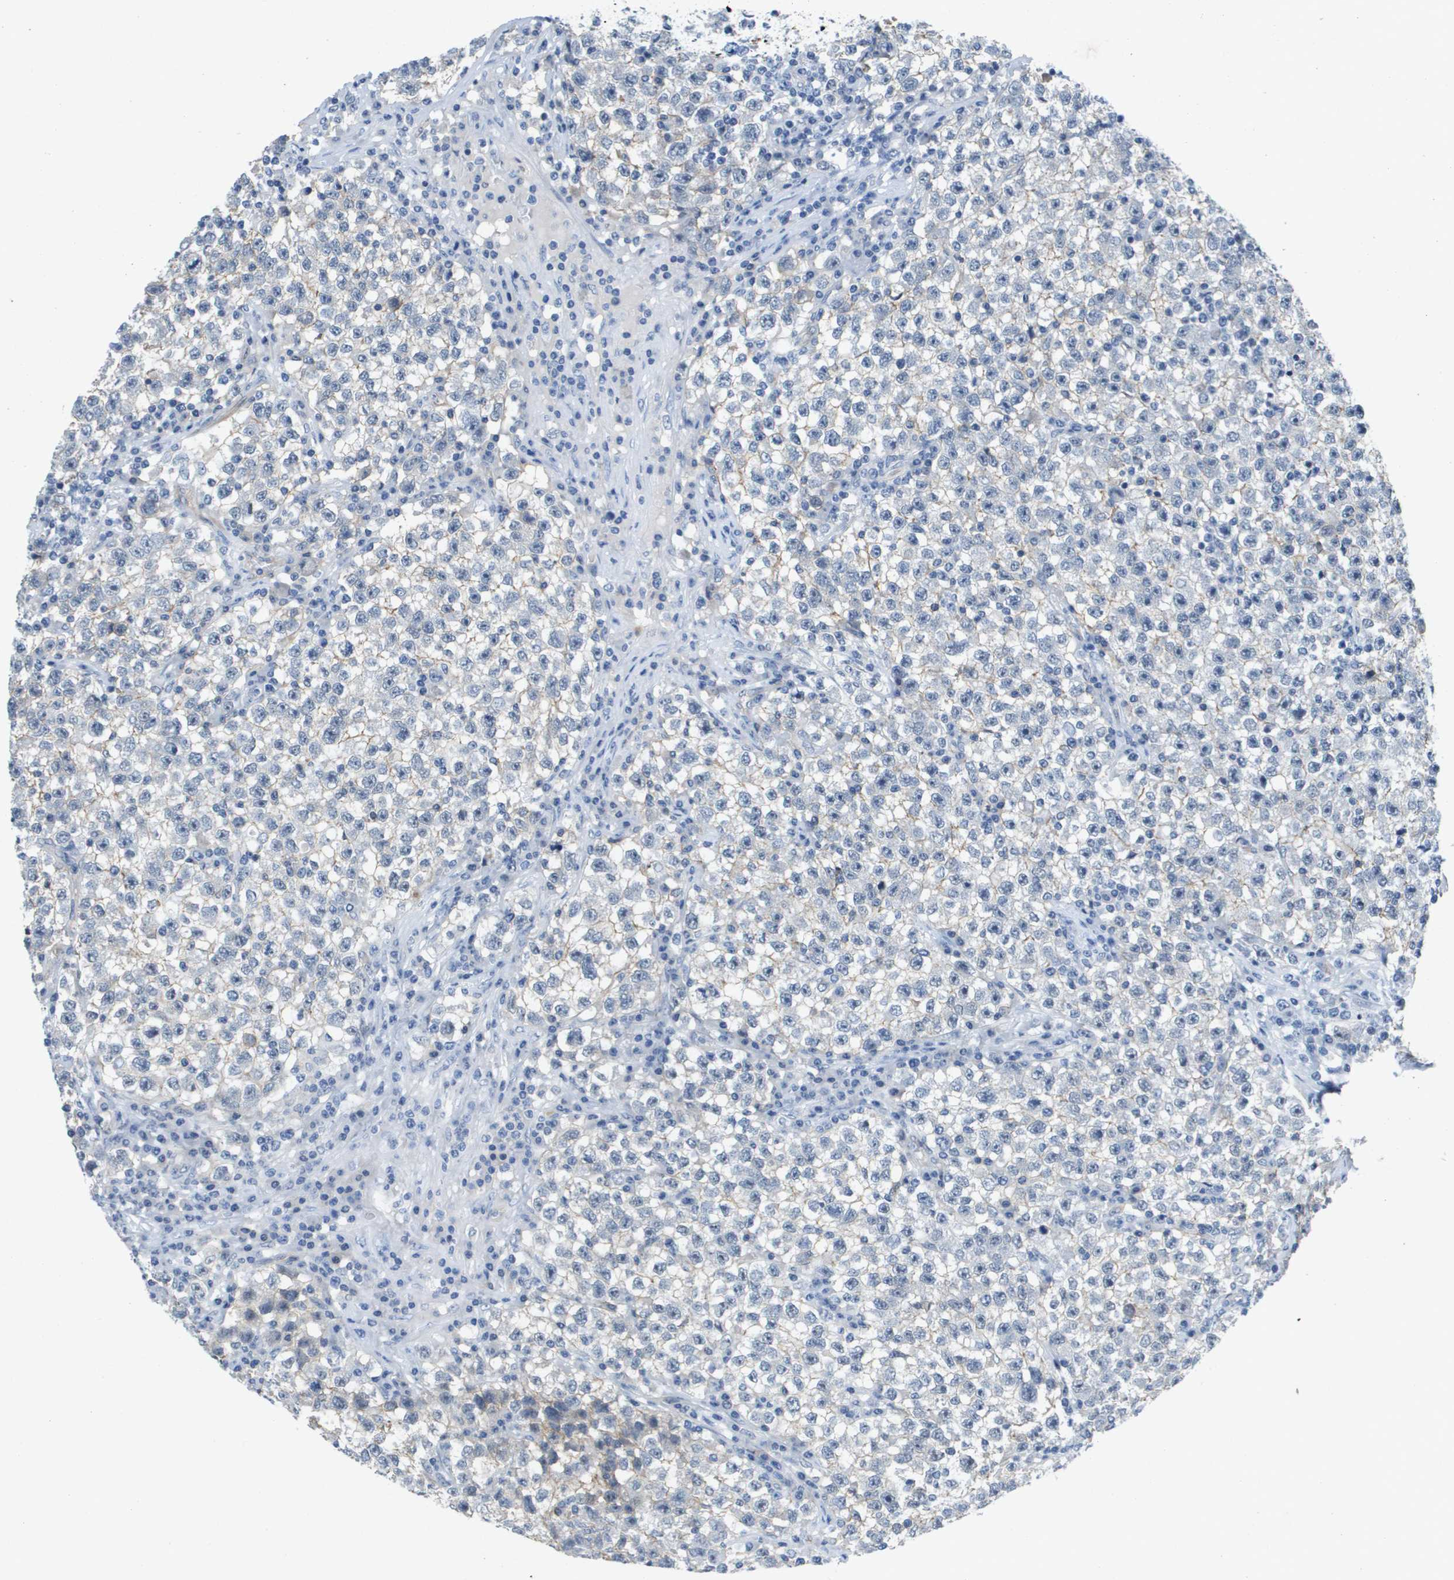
{"staining": {"intensity": "negative", "quantity": "none", "location": "none"}, "tissue": "testis cancer", "cell_type": "Tumor cells", "image_type": "cancer", "snomed": [{"axis": "morphology", "description": "Seminoma, NOS"}, {"axis": "topography", "description": "Testis"}], "caption": "IHC of testis seminoma demonstrates no staining in tumor cells.", "gene": "ITGA6", "patient": {"sex": "male", "age": 22}}